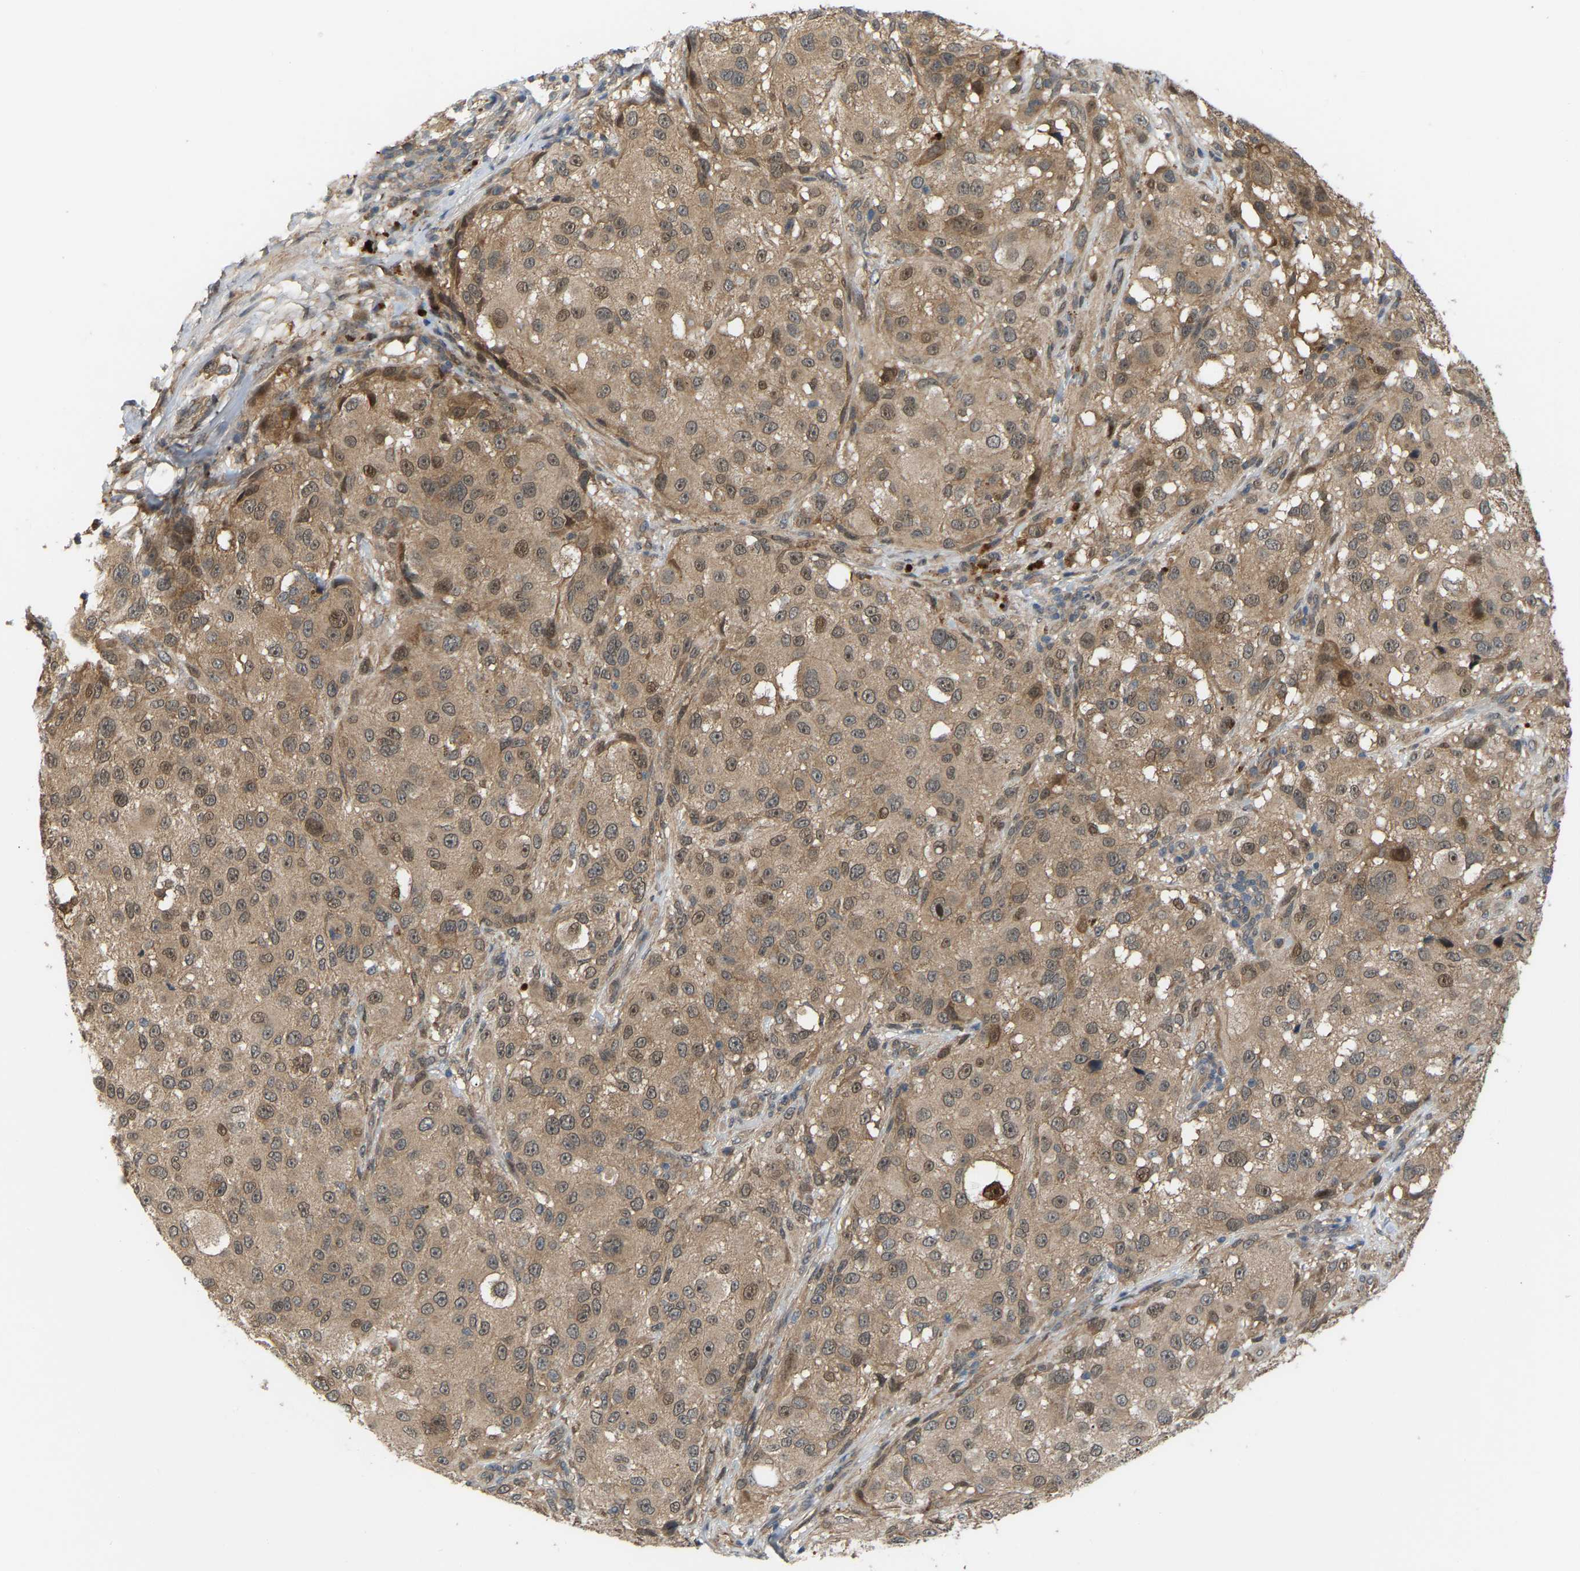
{"staining": {"intensity": "moderate", "quantity": ">75%", "location": "cytoplasmic/membranous"}, "tissue": "melanoma", "cell_type": "Tumor cells", "image_type": "cancer", "snomed": [{"axis": "morphology", "description": "Necrosis, NOS"}, {"axis": "morphology", "description": "Malignant melanoma, NOS"}, {"axis": "topography", "description": "Skin"}], "caption": "The image displays staining of malignant melanoma, revealing moderate cytoplasmic/membranous protein staining (brown color) within tumor cells.", "gene": "CROT", "patient": {"sex": "female", "age": 87}}